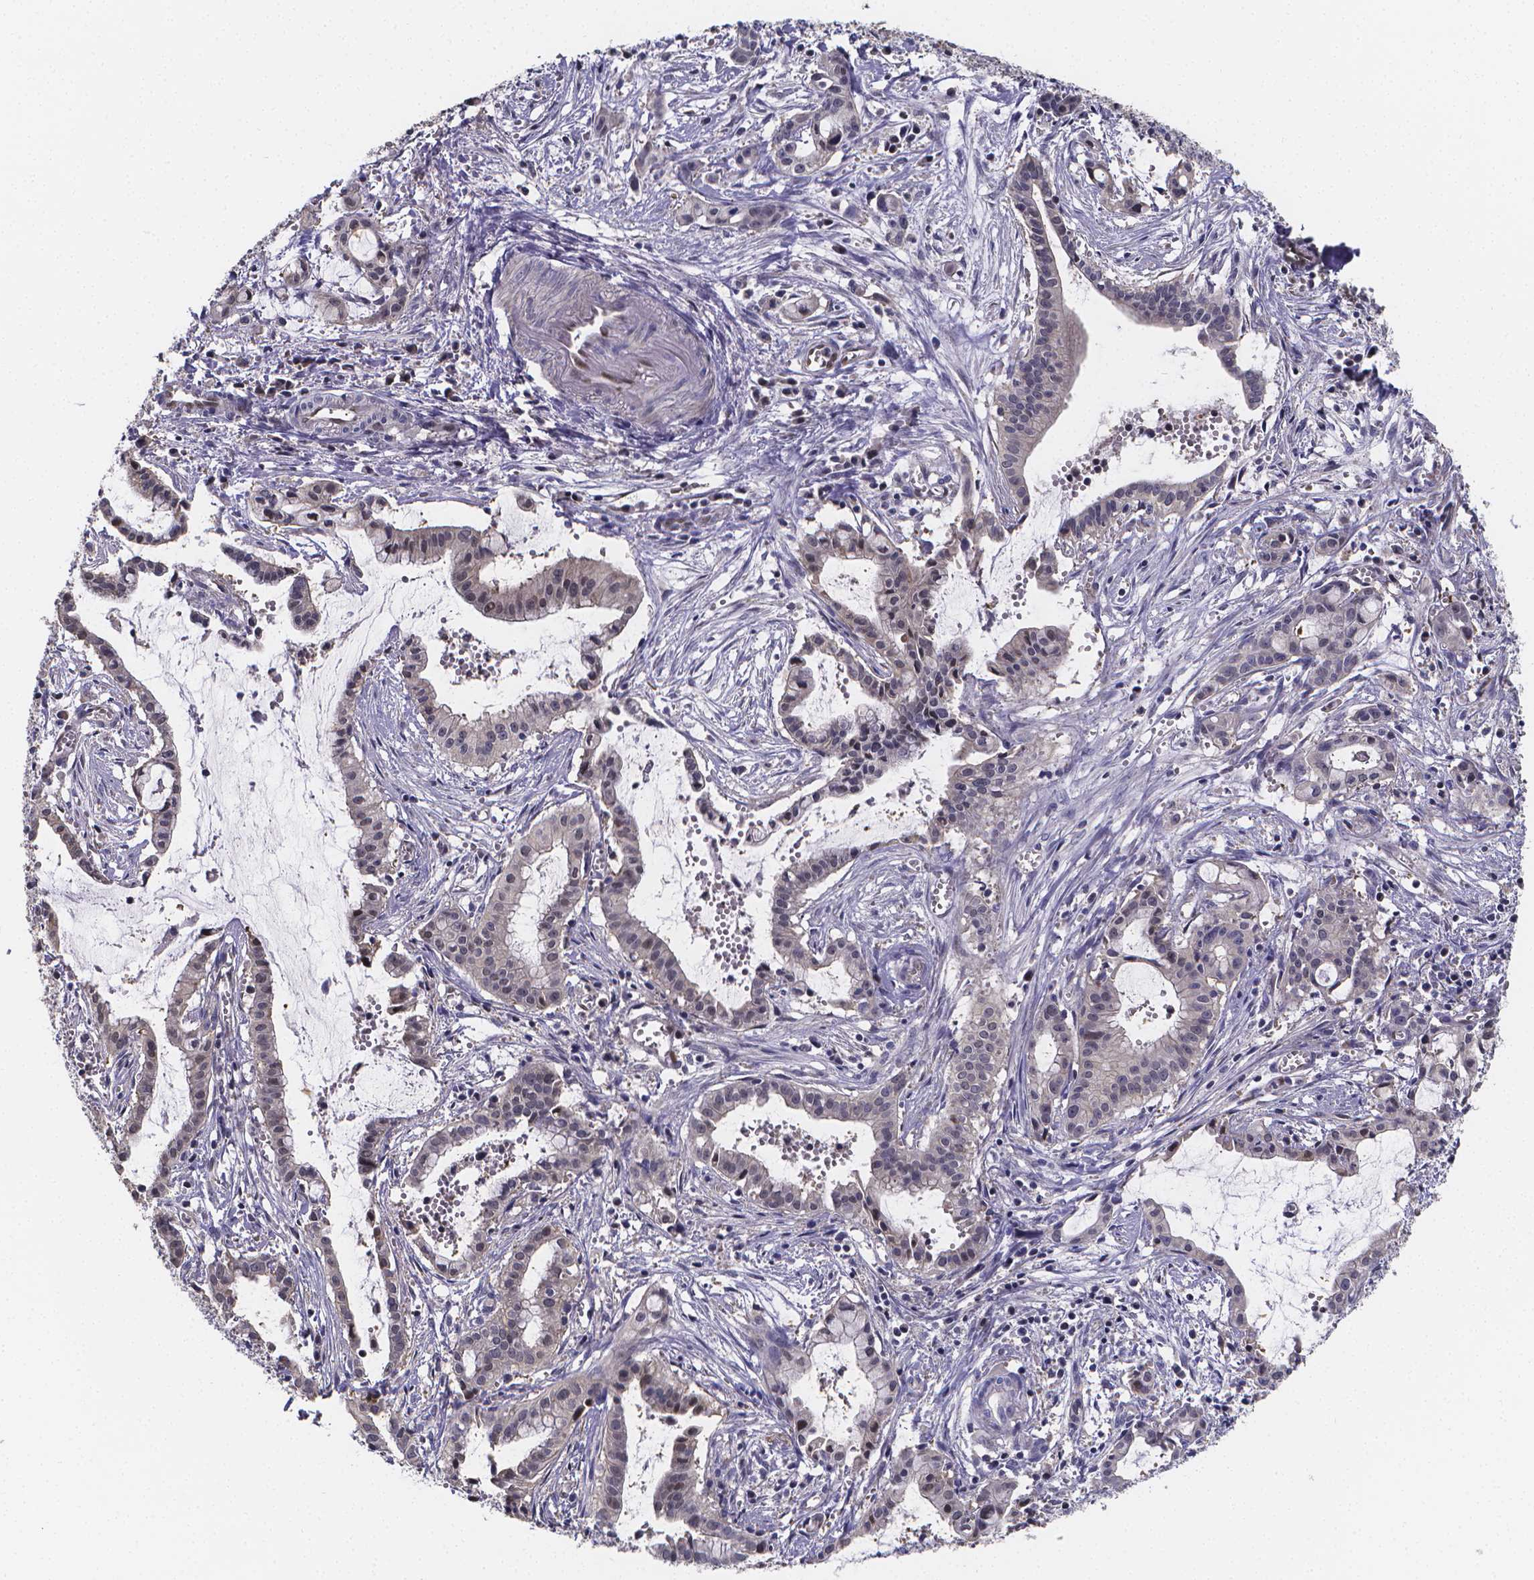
{"staining": {"intensity": "negative", "quantity": "none", "location": "none"}, "tissue": "pancreatic cancer", "cell_type": "Tumor cells", "image_type": "cancer", "snomed": [{"axis": "morphology", "description": "Adenocarcinoma, NOS"}, {"axis": "topography", "description": "Pancreas"}], "caption": "Immunohistochemical staining of human pancreatic adenocarcinoma shows no significant staining in tumor cells. The staining is performed using DAB (3,3'-diaminobenzidine) brown chromogen with nuclei counter-stained in using hematoxylin.", "gene": "PAH", "patient": {"sex": "male", "age": 48}}